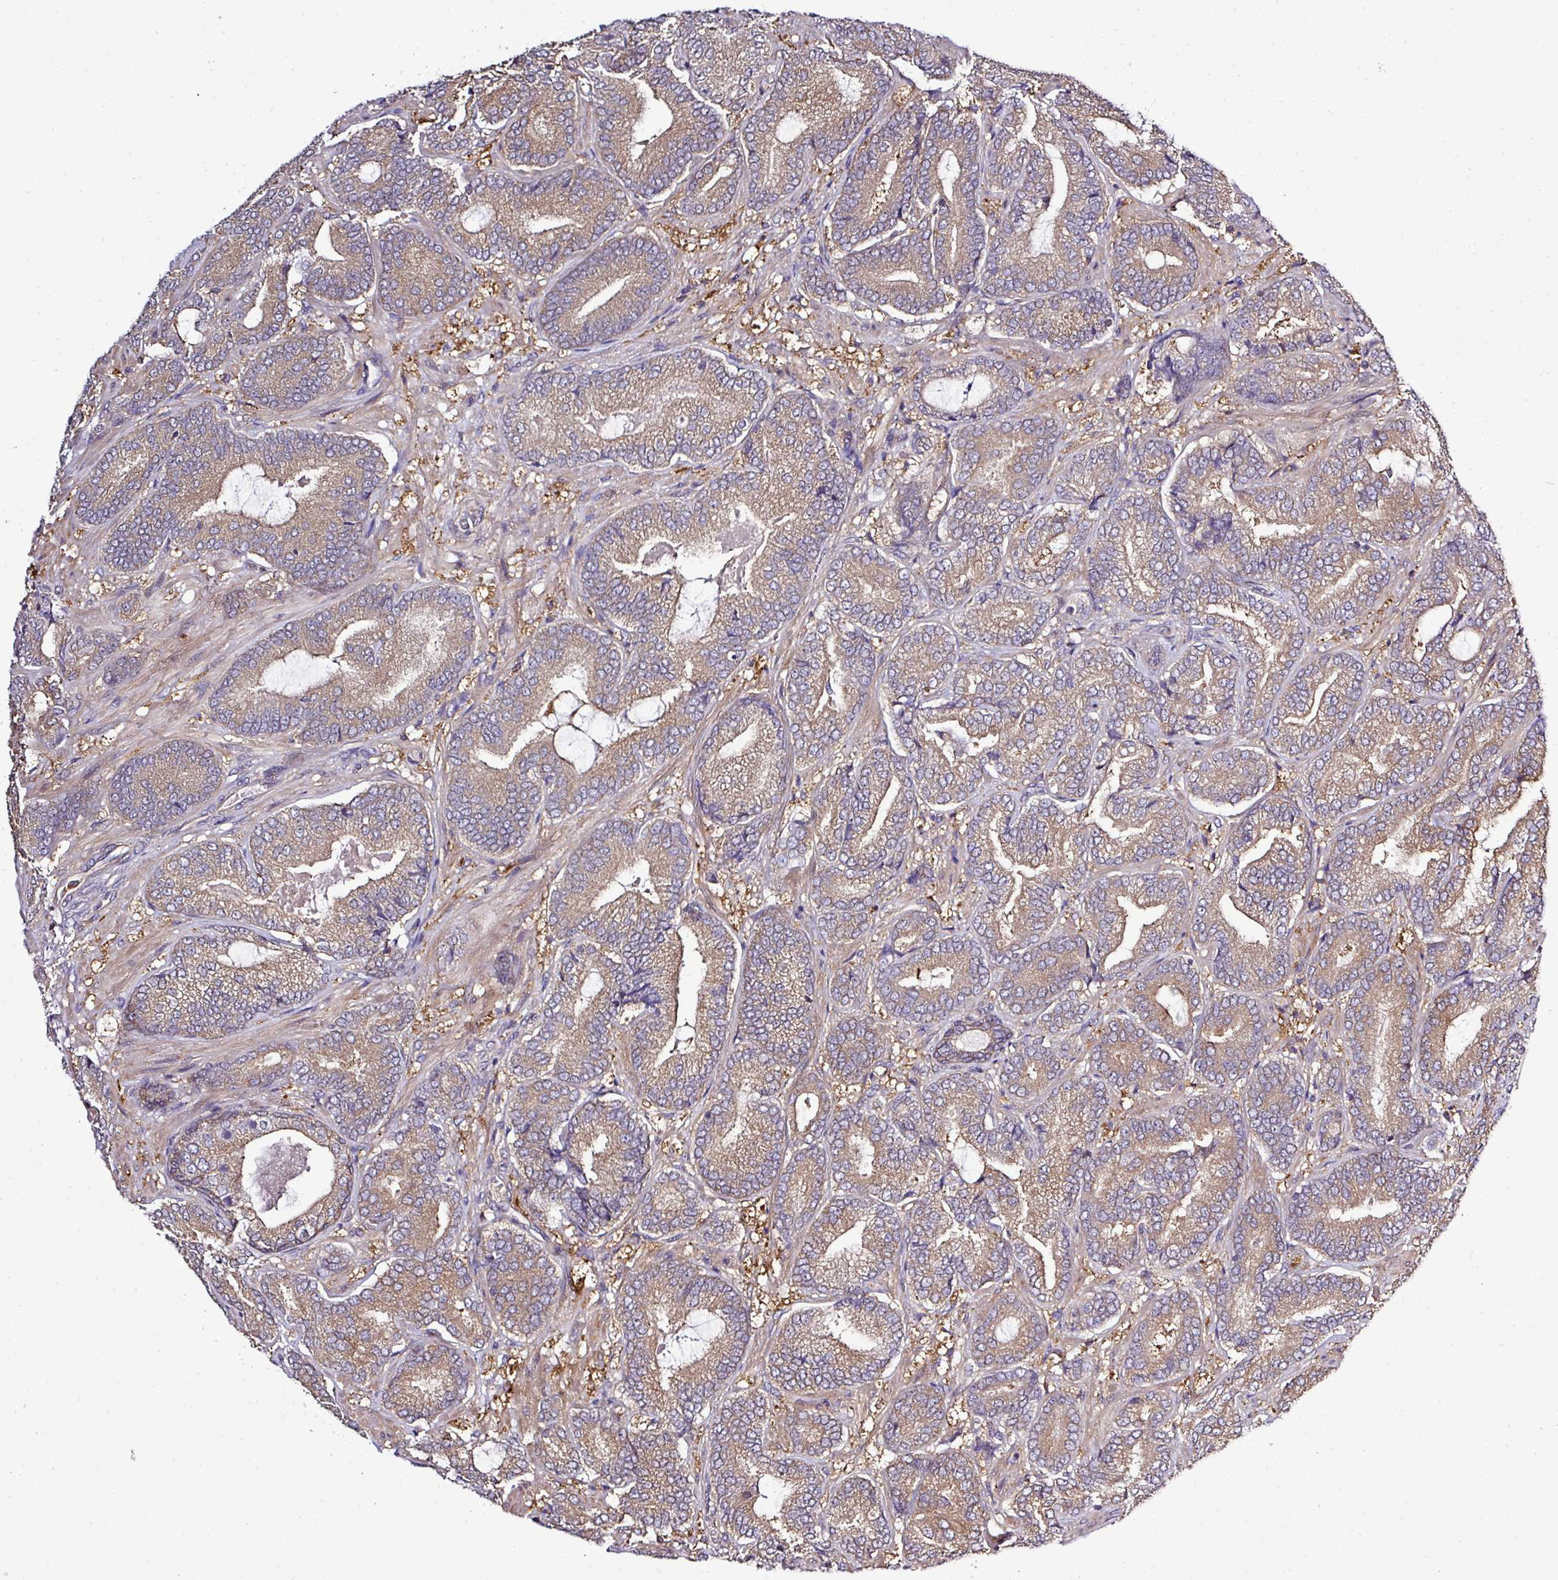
{"staining": {"intensity": "moderate", "quantity": ">75%", "location": "cytoplasmic/membranous"}, "tissue": "prostate cancer", "cell_type": "Tumor cells", "image_type": "cancer", "snomed": [{"axis": "morphology", "description": "Adenocarcinoma, Low grade"}, {"axis": "topography", "description": "Prostate and seminal vesicle, NOS"}], "caption": "A medium amount of moderate cytoplasmic/membranous positivity is present in approximately >75% of tumor cells in prostate adenocarcinoma (low-grade) tissue. The staining was performed using DAB to visualize the protein expression in brown, while the nuclei were stained in blue with hematoxylin (Magnification: 20x).", "gene": "TMEM107", "patient": {"sex": "male", "age": 61}}